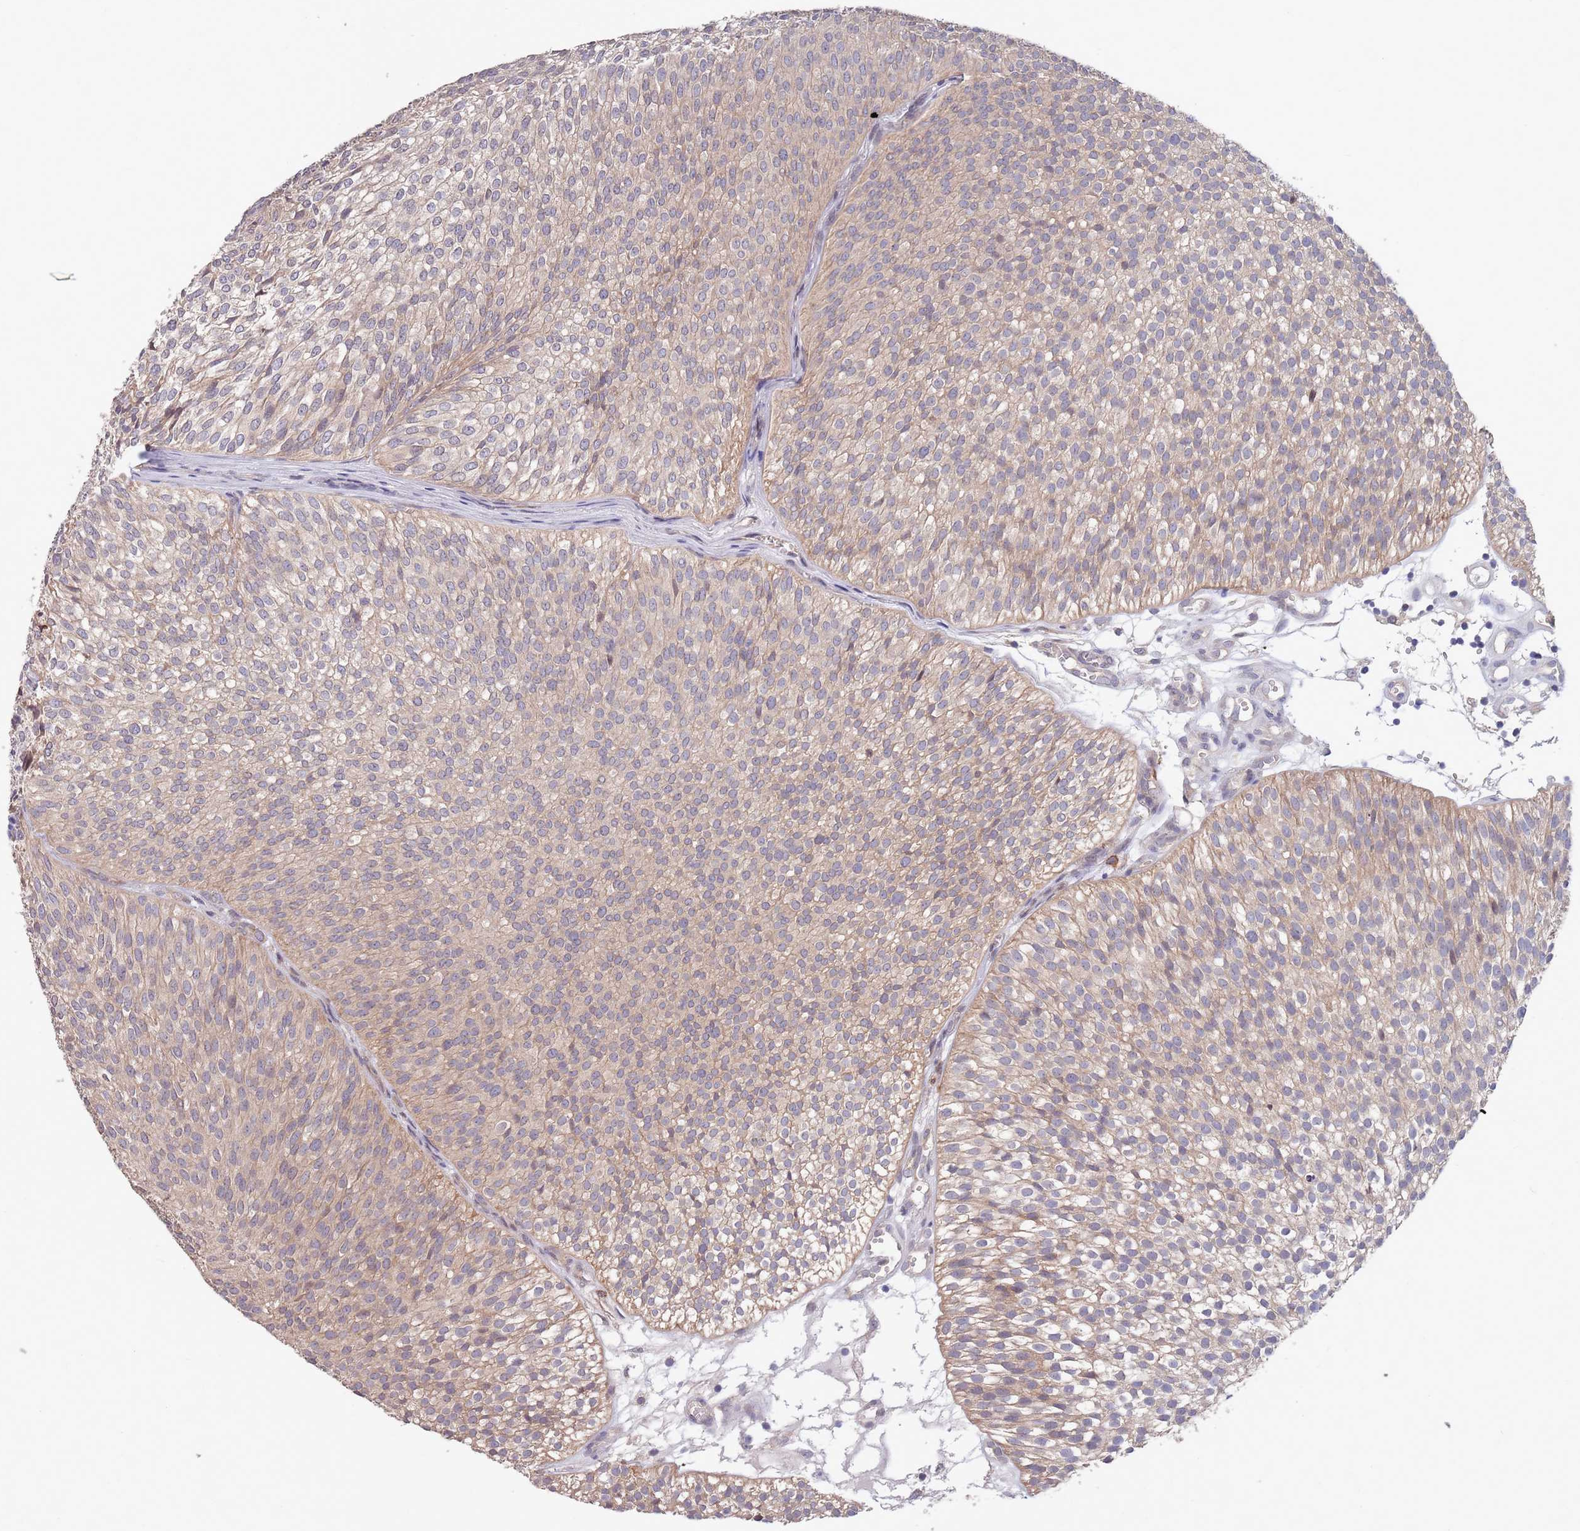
{"staining": {"intensity": "weak", "quantity": ">75%", "location": "cytoplasmic/membranous"}, "tissue": "urothelial cancer", "cell_type": "Tumor cells", "image_type": "cancer", "snomed": [{"axis": "morphology", "description": "Urothelial carcinoma, Low grade"}, {"axis": "topography", "description": "Urinary bladder"}], "caption": "Immunohistochemistry histopathology image of low-grade urothelial carcinoma stained for a protein (brown), which demonstrates low levels of weak cytoplasmic/membranous expression in approximately >75% of tumor cells.", "gene": "MARVELD2", "patient": {"sex": "male", "age": 91}}